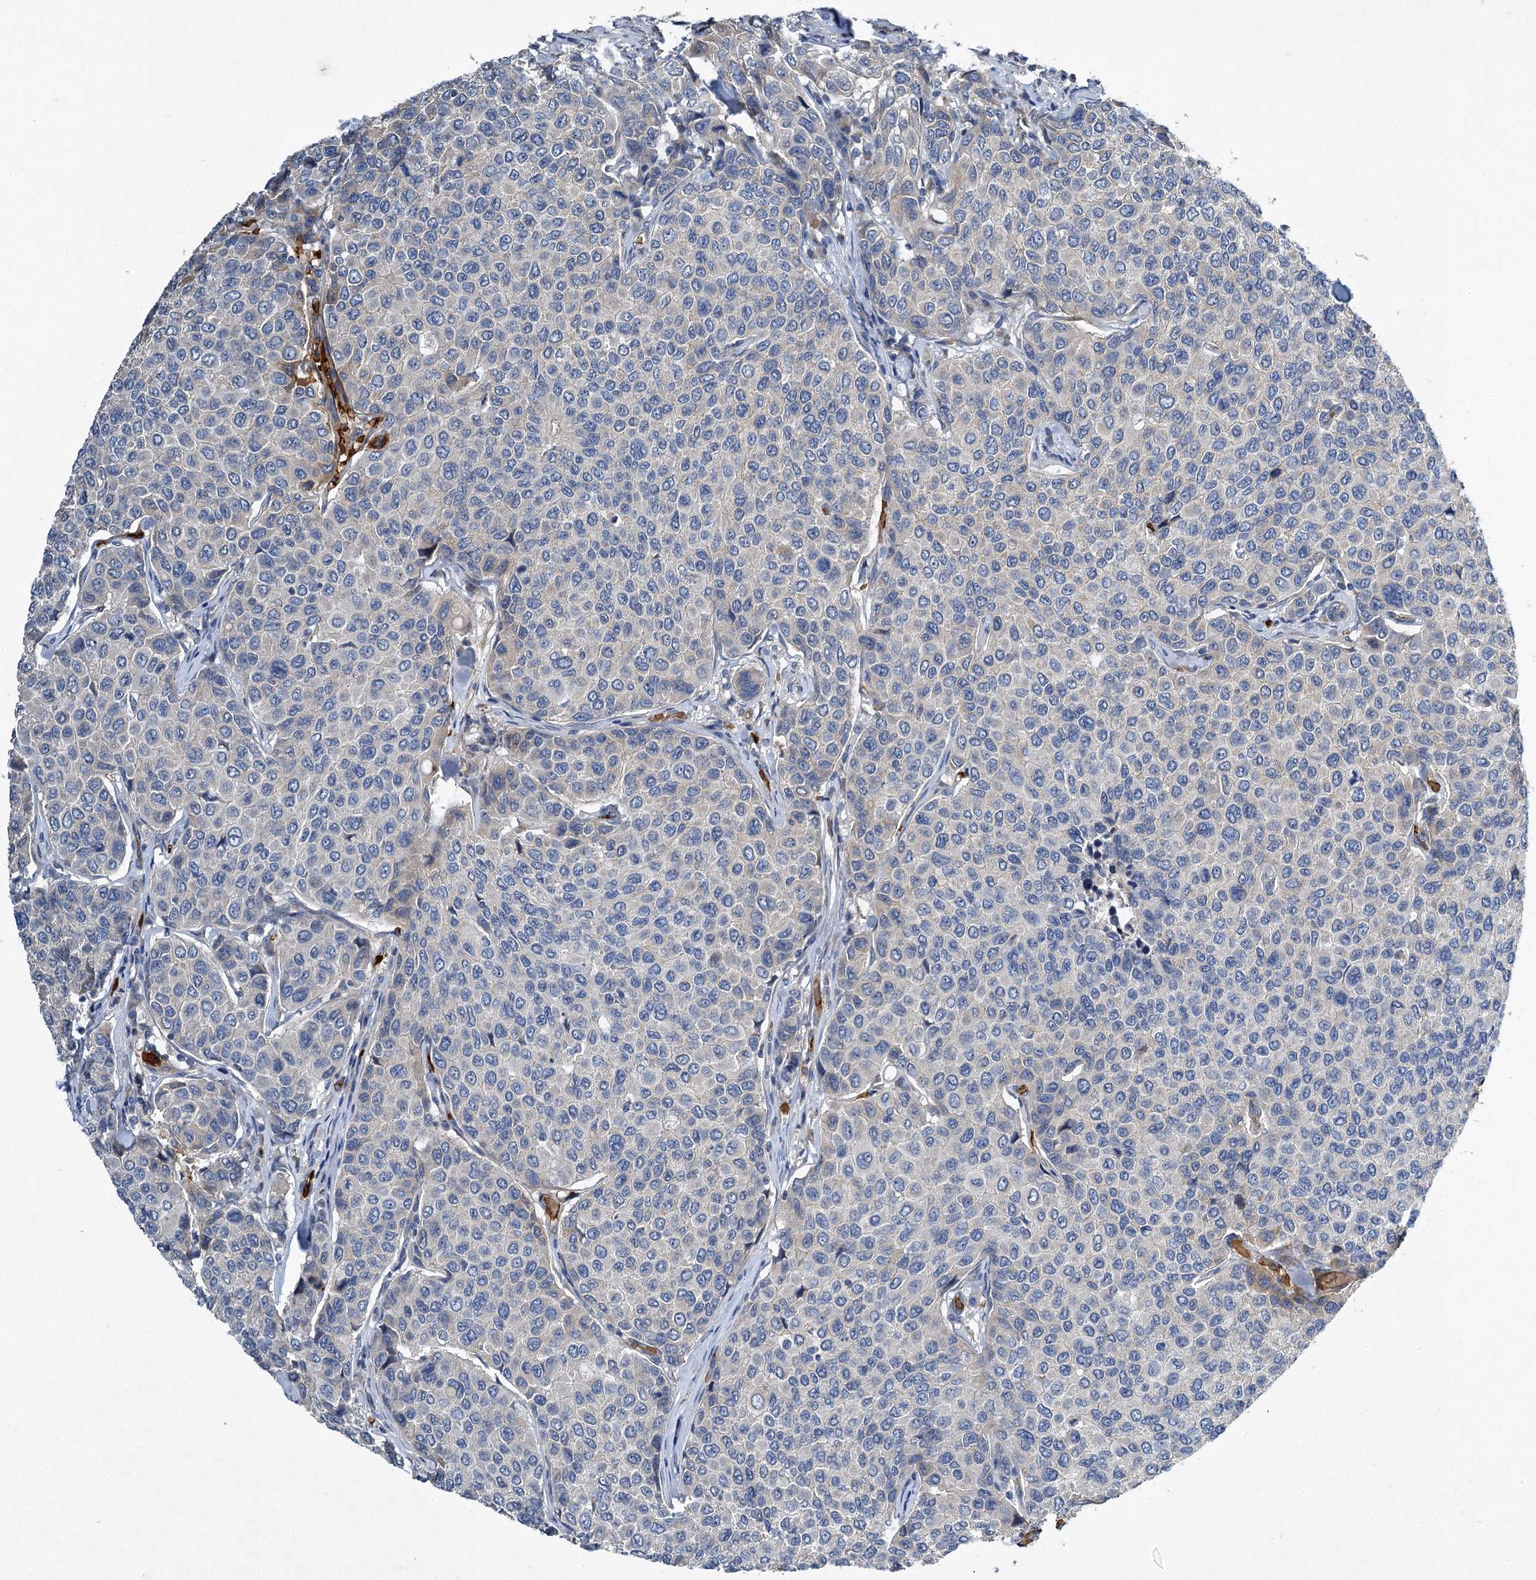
{"staining": {"intensity": "negative", "quantity": "none", "location": "none"}, "tissue": "breast cancer", "cell_type": "Tumor cells", "image_type": "cancer", "snomed": [{"axis": "morphology", "description": "Duct carcinoma"}, {"axis": "topography", "description": "Breast"}], "caption": "Breast cancer was stained to show a protein in brown. There is no significant staining in tumor cells.", "gene": "BCS1L", "patient": {"sex": "female", "age": 55}}